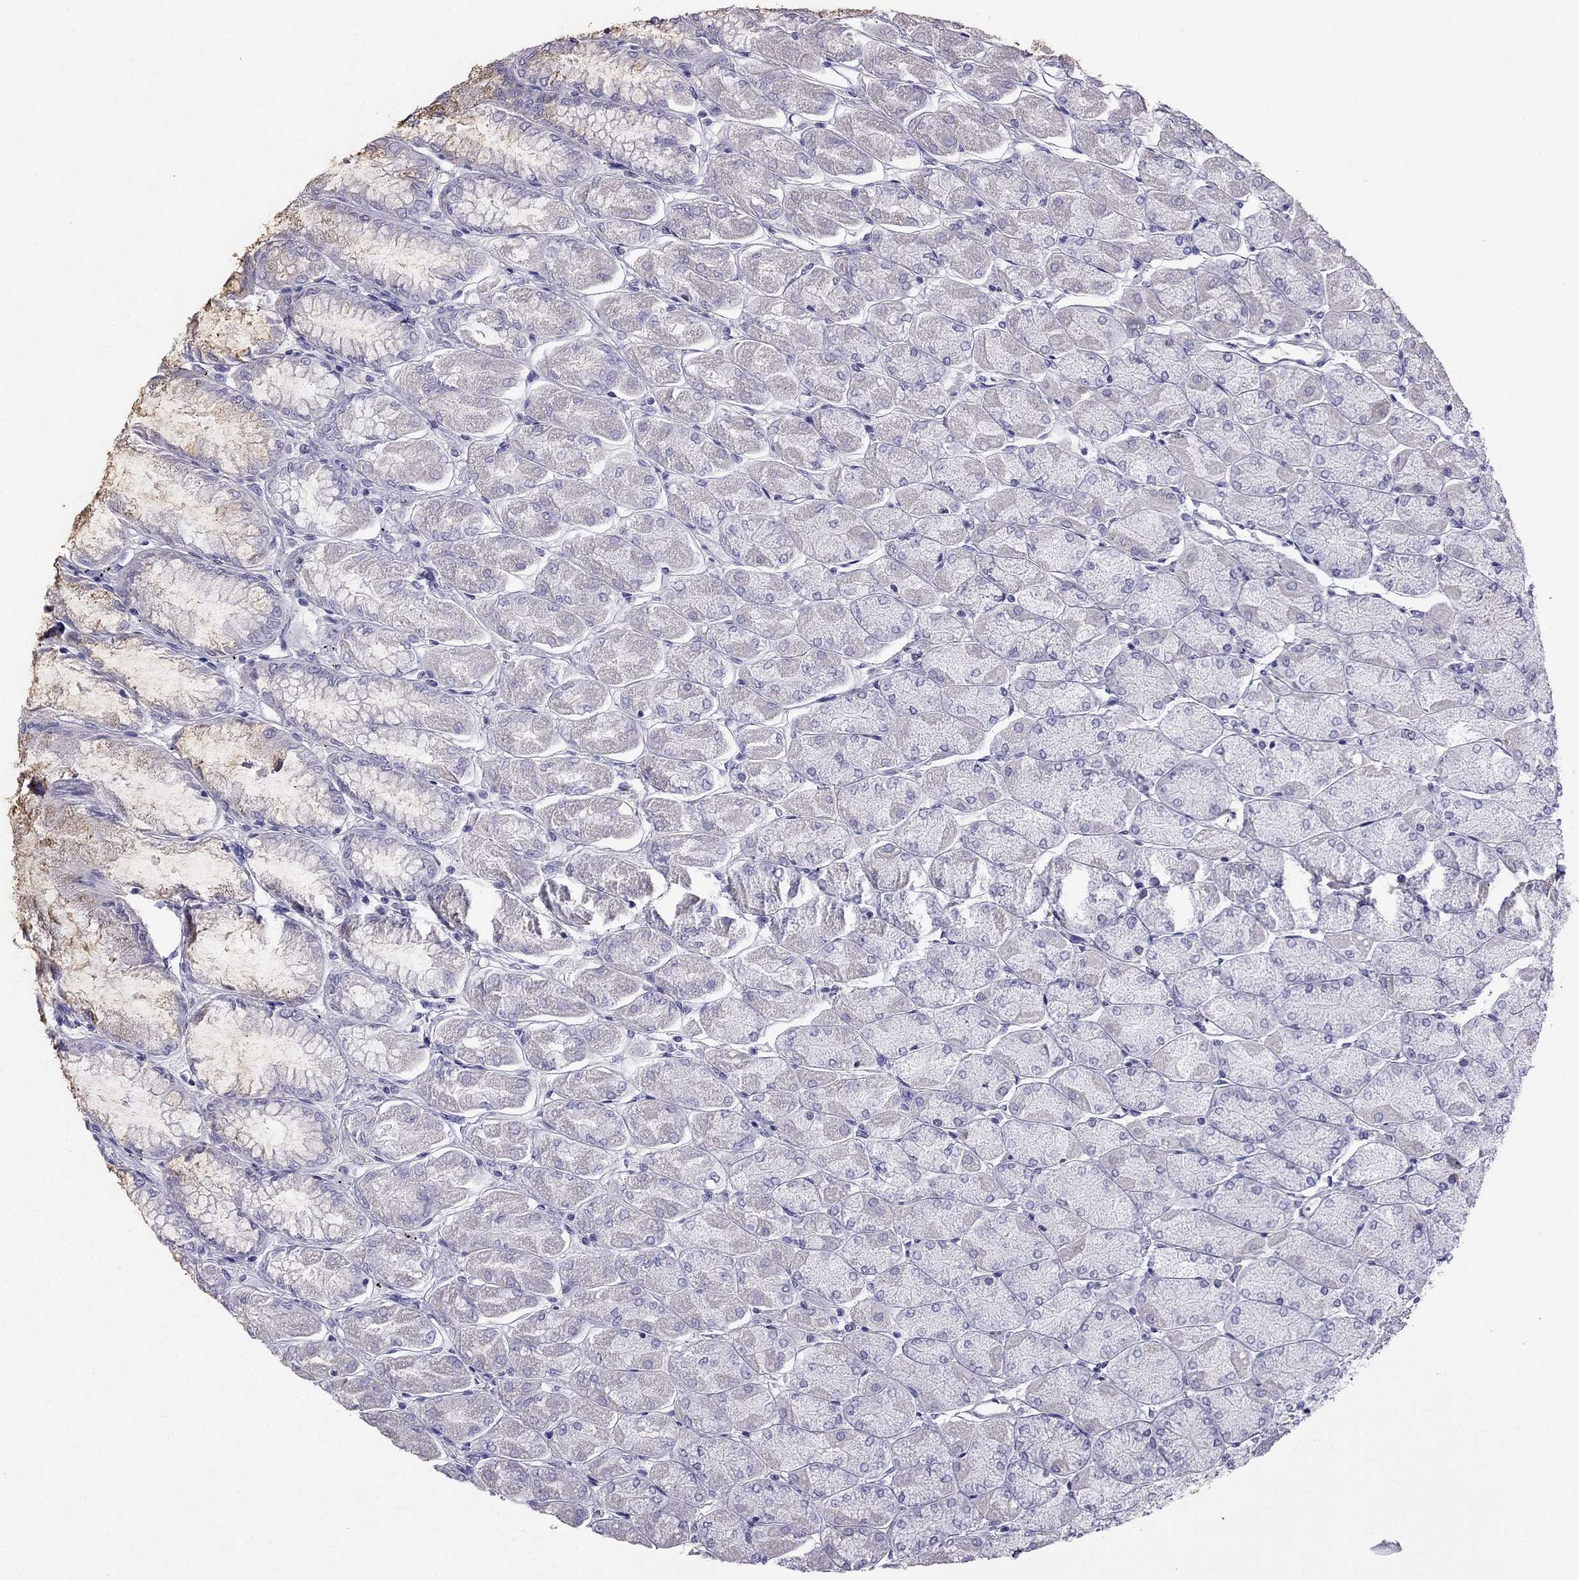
{"staining": {"intensity": "negative", "quantity": "none", "location": "none"}, "tissue": "stomach", "cell_type": "Glandular cells", "image_type": "normal", "snomed": [{"axis": "morphology", "description": "Normal tissue, NOS"}, {"axis": "topography", "description": "Stomach, upper"}], "caption": "Stomach stained for a protein using immunohistochemistry shows no positivity glandular cells.", "gene": "PTH", "patient": {"sex": "male", "age": 60}}